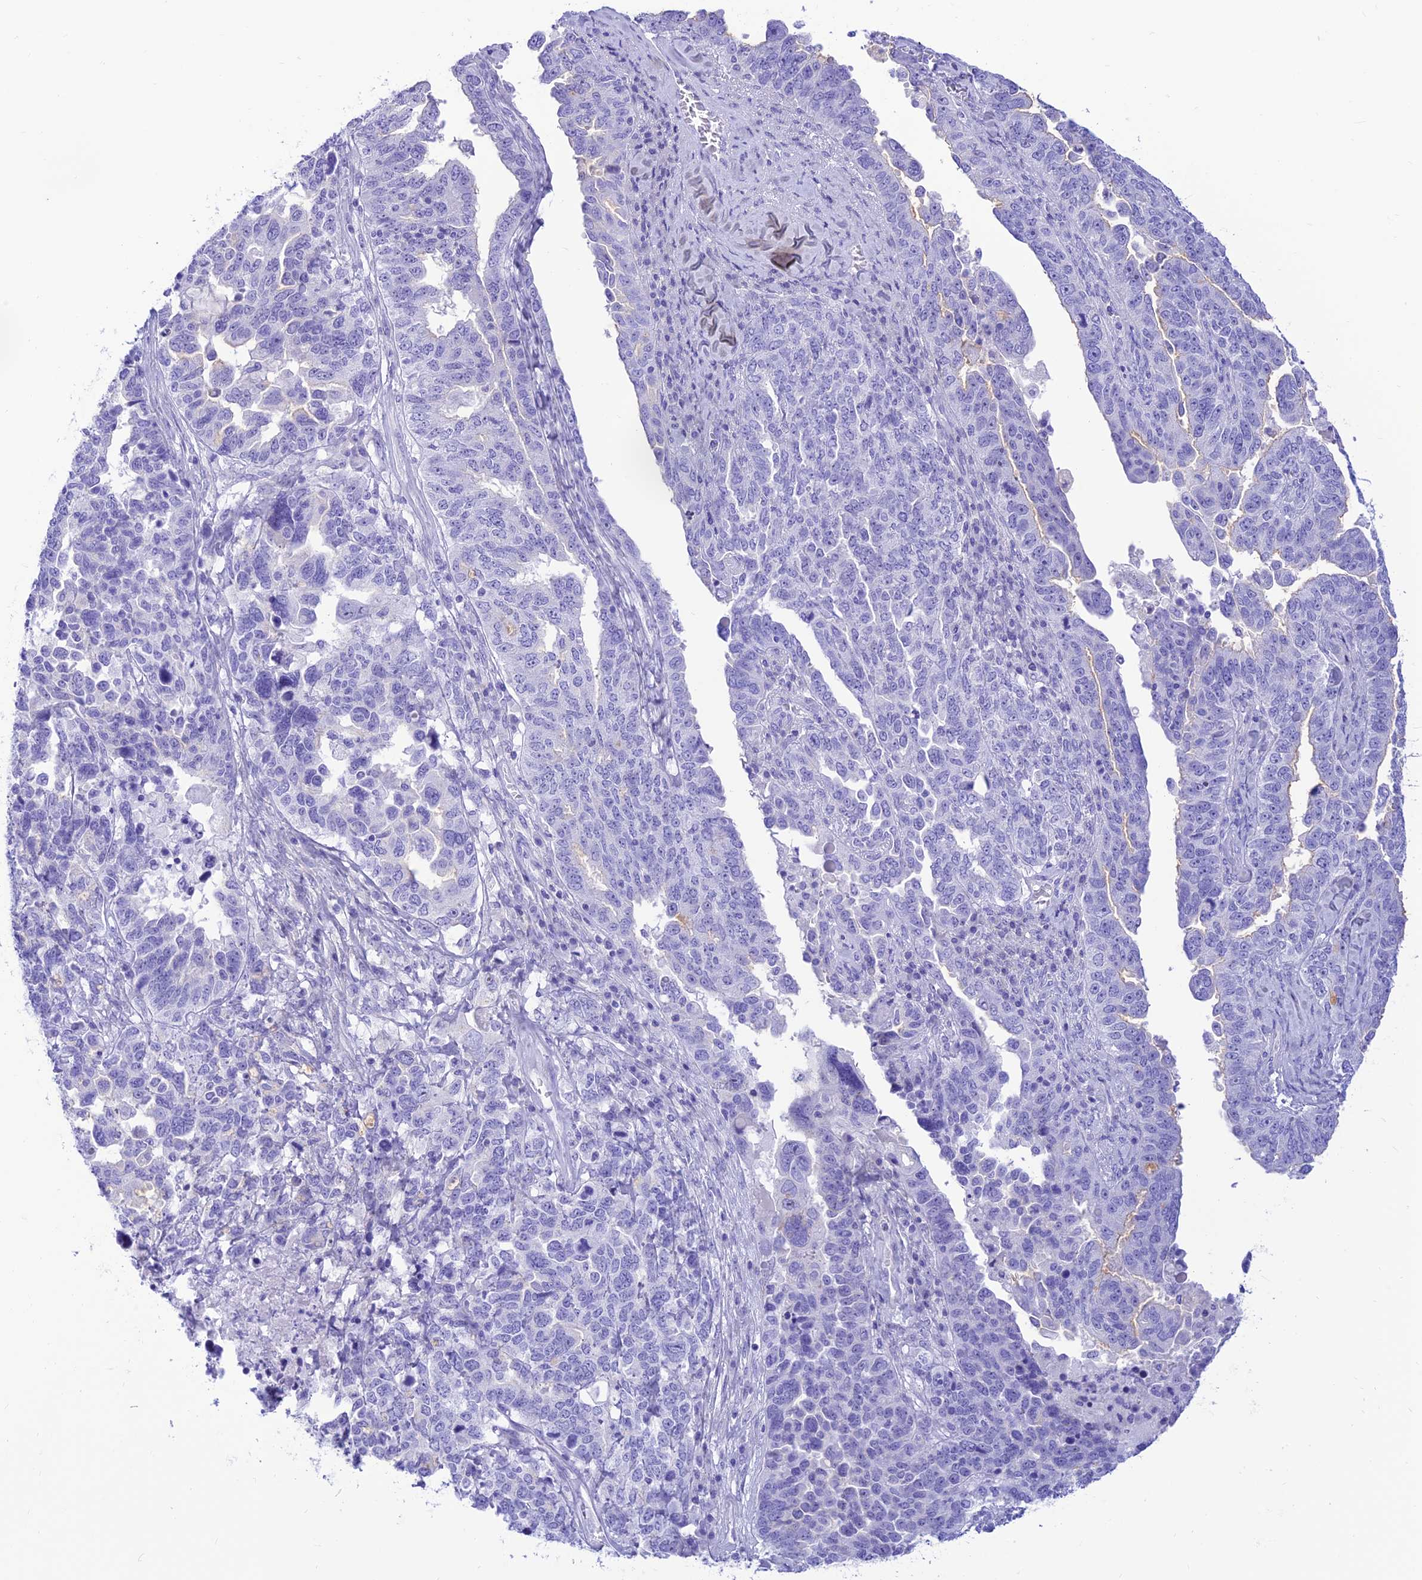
{"staining": {"intensity": "negative", "quantity": "none", "location": "none"}, "tissue": "ovarian cancer", "cell_type": "Tumor cells", "image_type": "cancer", "snomed": [{"axis": "morphology", "description": "Carcinoma, endometroid"}, {"axis": "topography", "description": "Ovary"}], "caption": "High magnification brightfield microscopy of ovarian cancer (endometroid carcinoma) stained with DAB (brown) and counterstained with hematoxylin (blue): tumor cells show no significant expression.", "gene": "PRNP", "patient": {"sex": "female", "age": 62}}